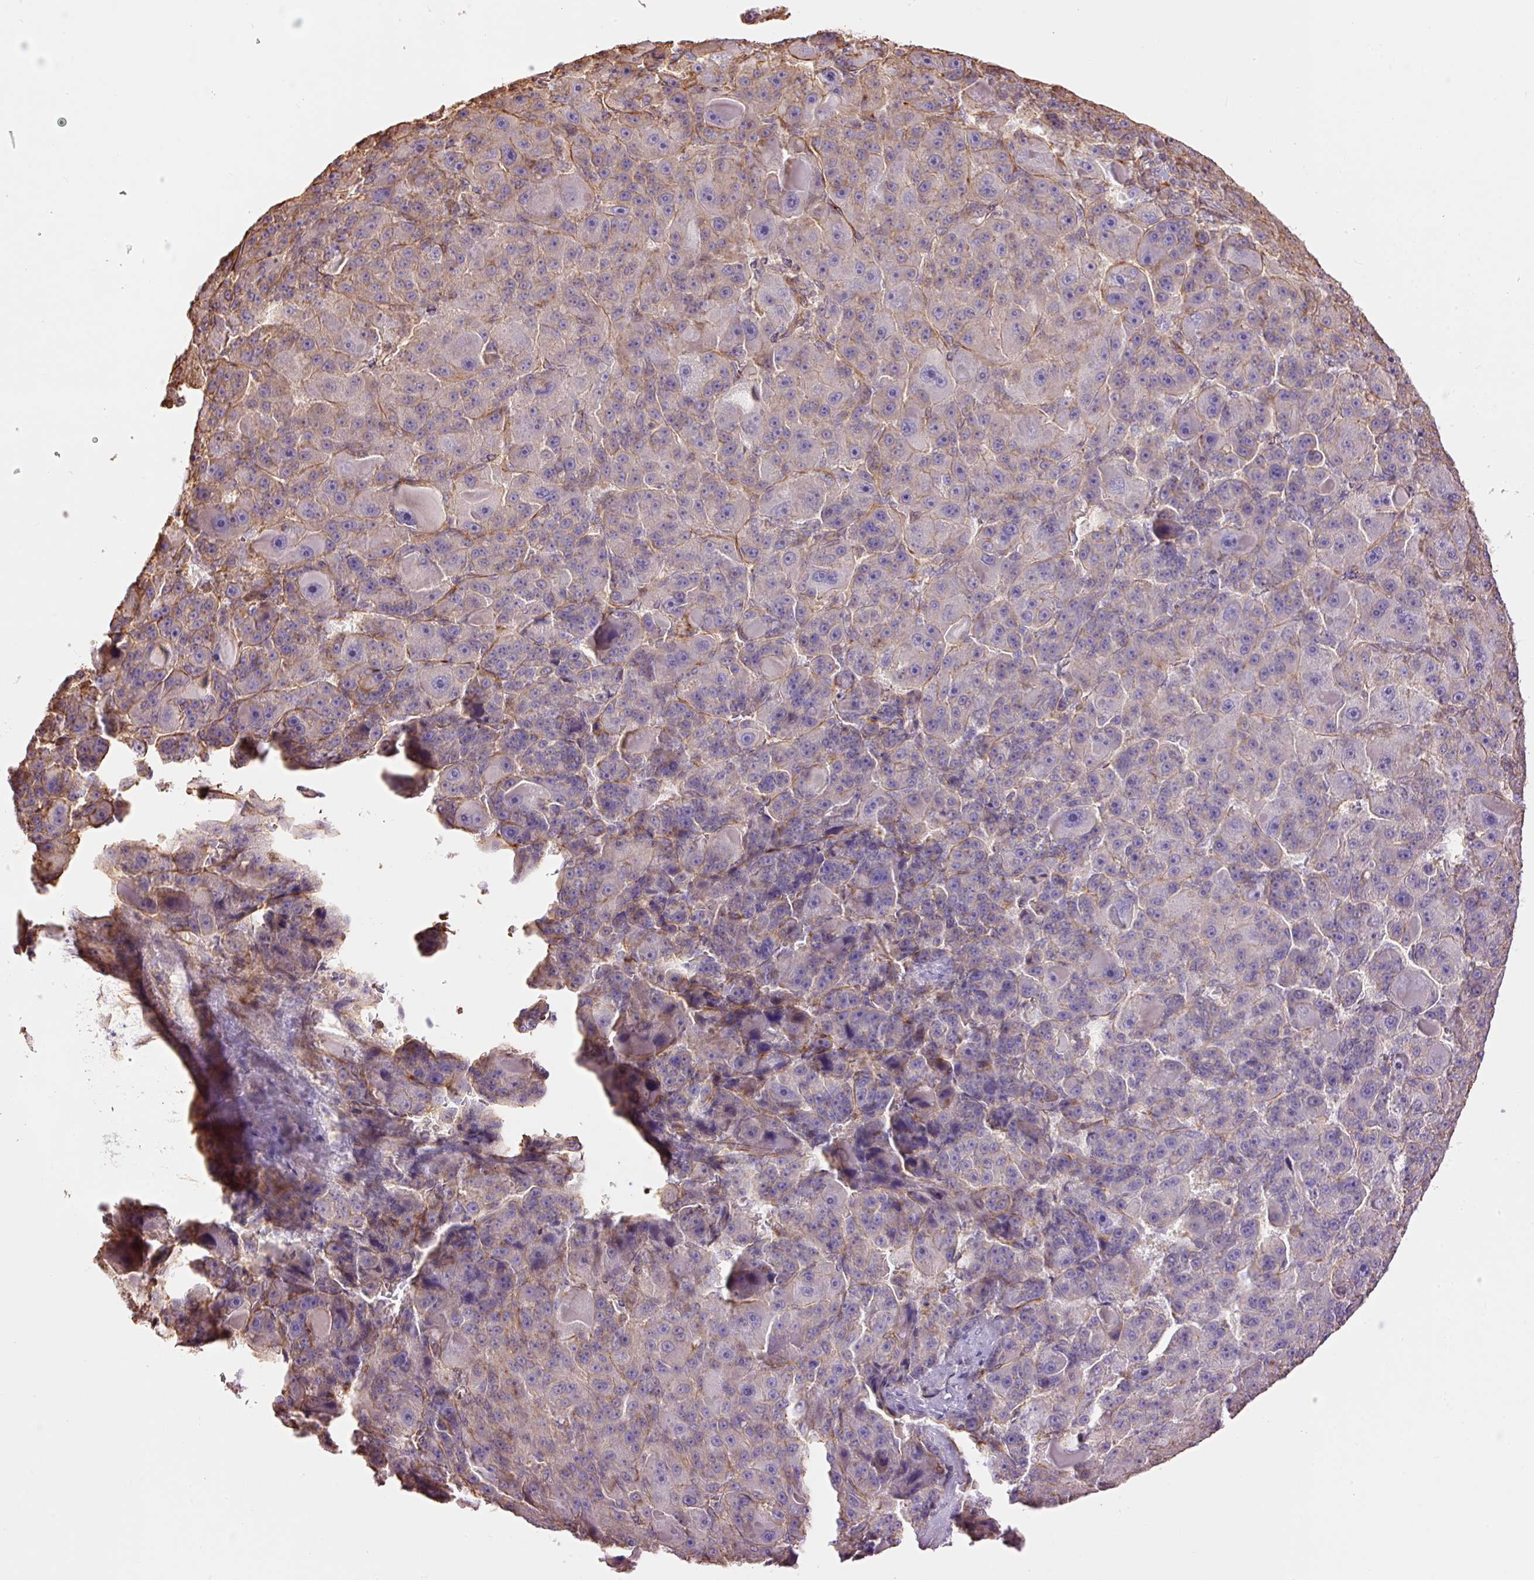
{"staining": {"intensity": "negative", "quantity": "none", "location": "none"}, "tissue": "liver cancer", "cell_type": "Tumor cells", "image_type": "cancer", "snomed": [{"axis": "morphology", "description": "Carcinoma, Hepatocellular, NOS"}, {"axis": "topography", "description": "Liver"}], "caption": "The photomicrograph reveals no significant positivity in tumor cells of liver hepatocellular carcinoma.", "gene": "PPP1R1B", "patient": {"sex": "male", "age": 76}}